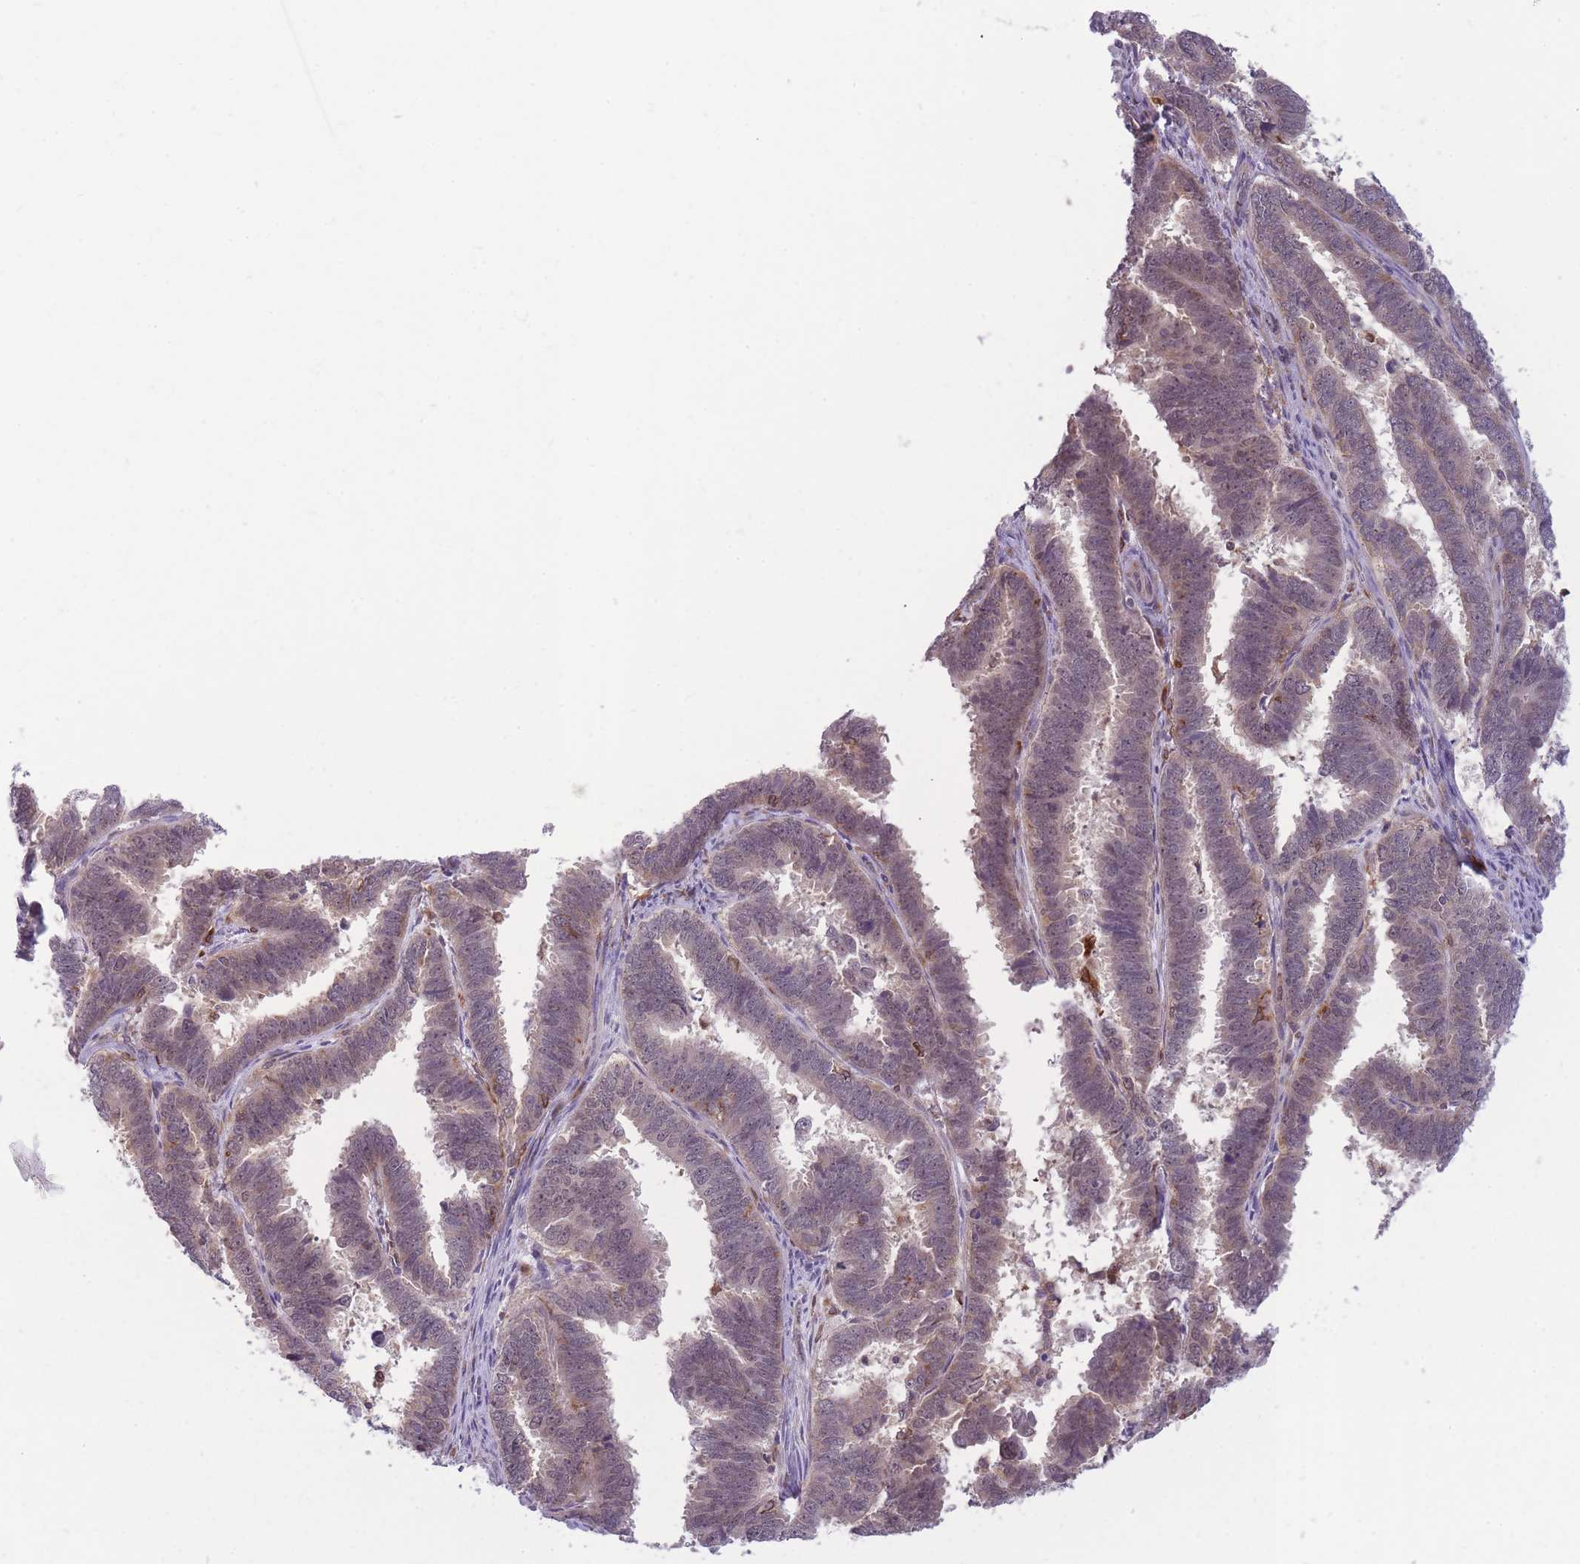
{"staining": {"intensity": "weak", "quantity": "25%-75%", "location": "cytoplasmic/membranous,nuclear"}, "tissue": "endometrial cancer", "cell_type": "Tumor cells", "image_type": "cancer", "snomed": [{"axis": "morphology", "description": "Adenocarcinoma, NOS"}, {"axis": "topography", "description": "Endometrium"}], "caption": "Protein staining by immunohistochemistry displays weak cytoplasmic/membranous and nuclear expression in approximately 25%-75% of tumor cells in endometrial adenocarcinoma. The staining was performed using DAB to visualize the protein expression in brown, while the nuclei were stained in blue with hematoxylin (Magnification: 20x).", "gene": "TMEM121", "patient": {"sex": "female", "age": 75}}